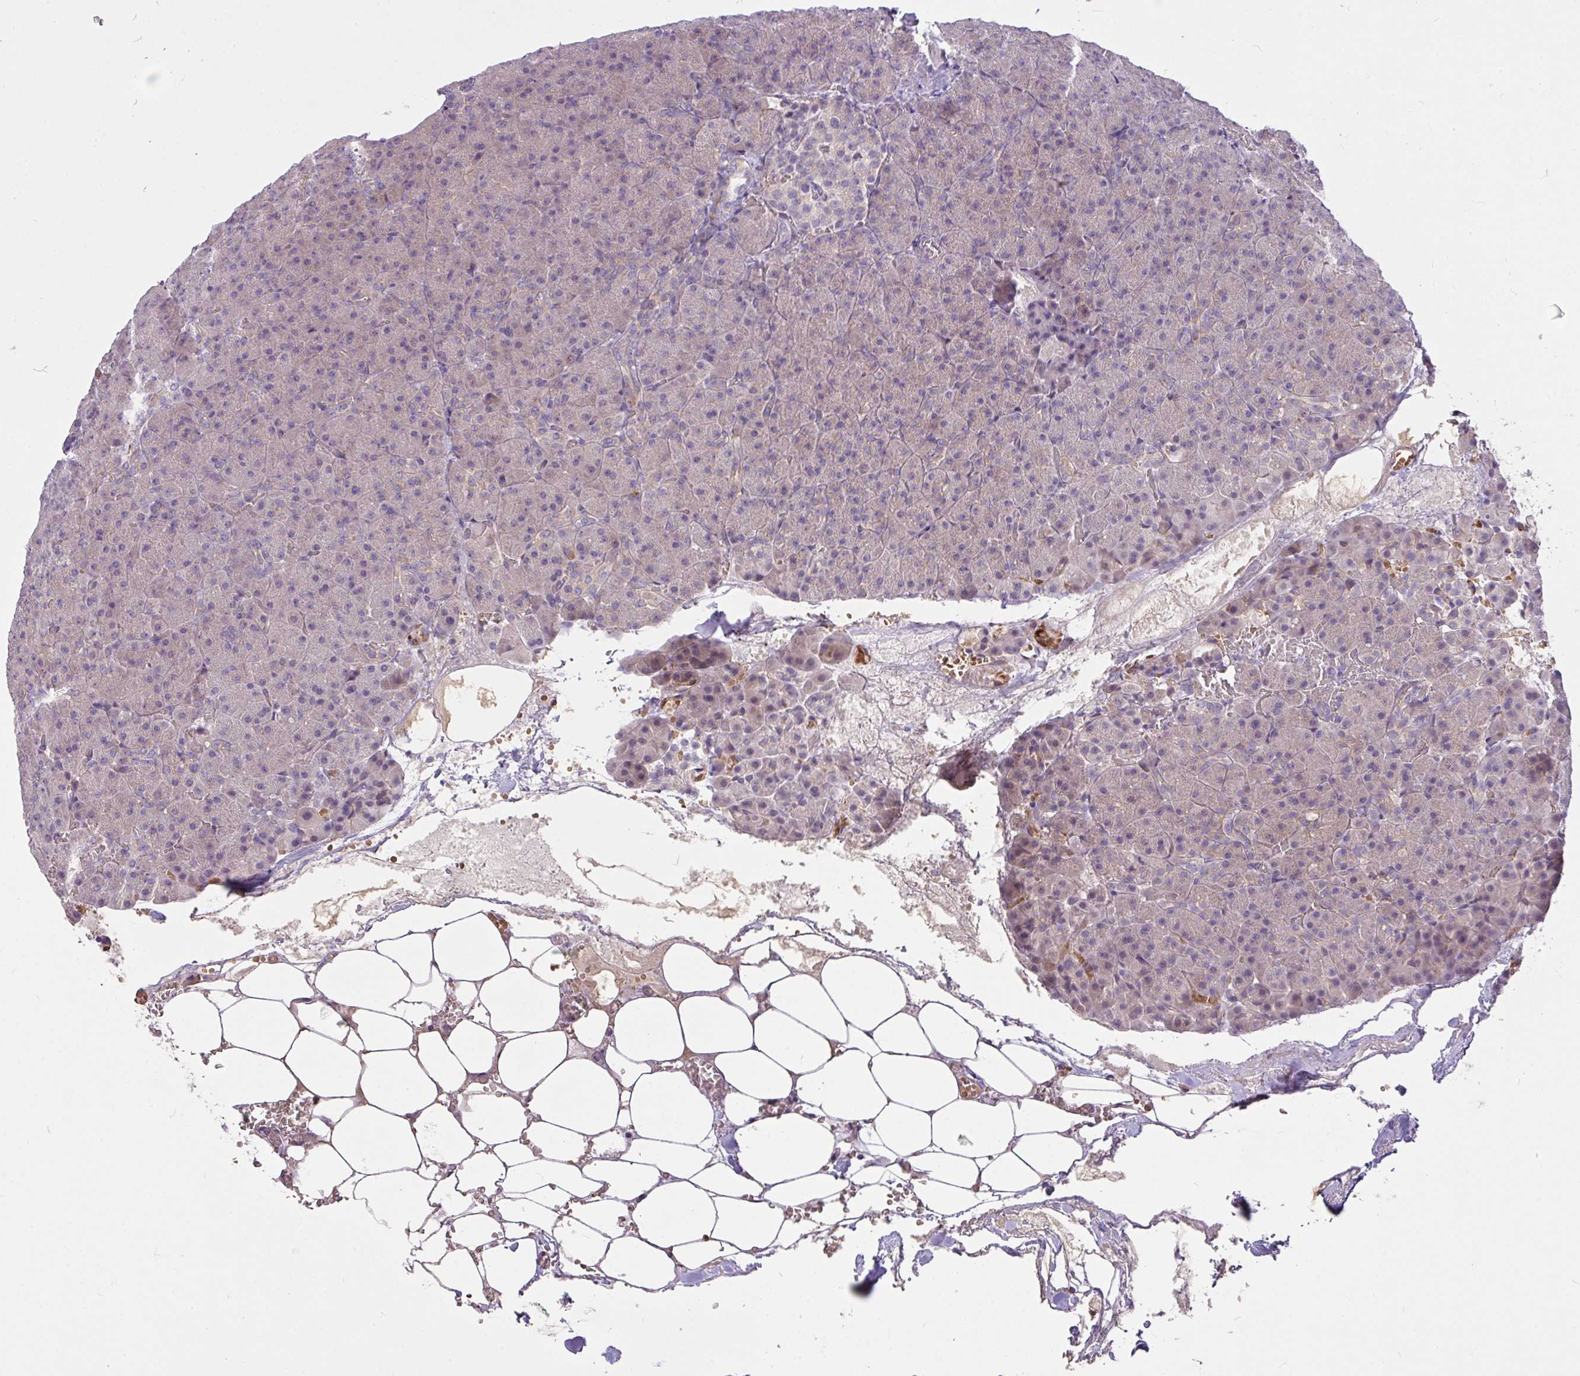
{"staining": {"intensity": "weak", "quantity": "<25%", "location": "cytoplasmic/membranous"}, "tissue": "pancreas", "cell_type": "Exocrine glandular cells", "image_type": "normal", "snomed": [{"axis": "morphology", "description": "Normal tissue, NOS"}, {"axis": "topography", "description": "Pancreas"}], "caption": "High power microscopy image of an IHC histopathology image of benign pancreas, revealing no significant staining in exocrine glandular cells.", "gene": "MOCS1", "patient": {"sex": "female", "age": 74}}